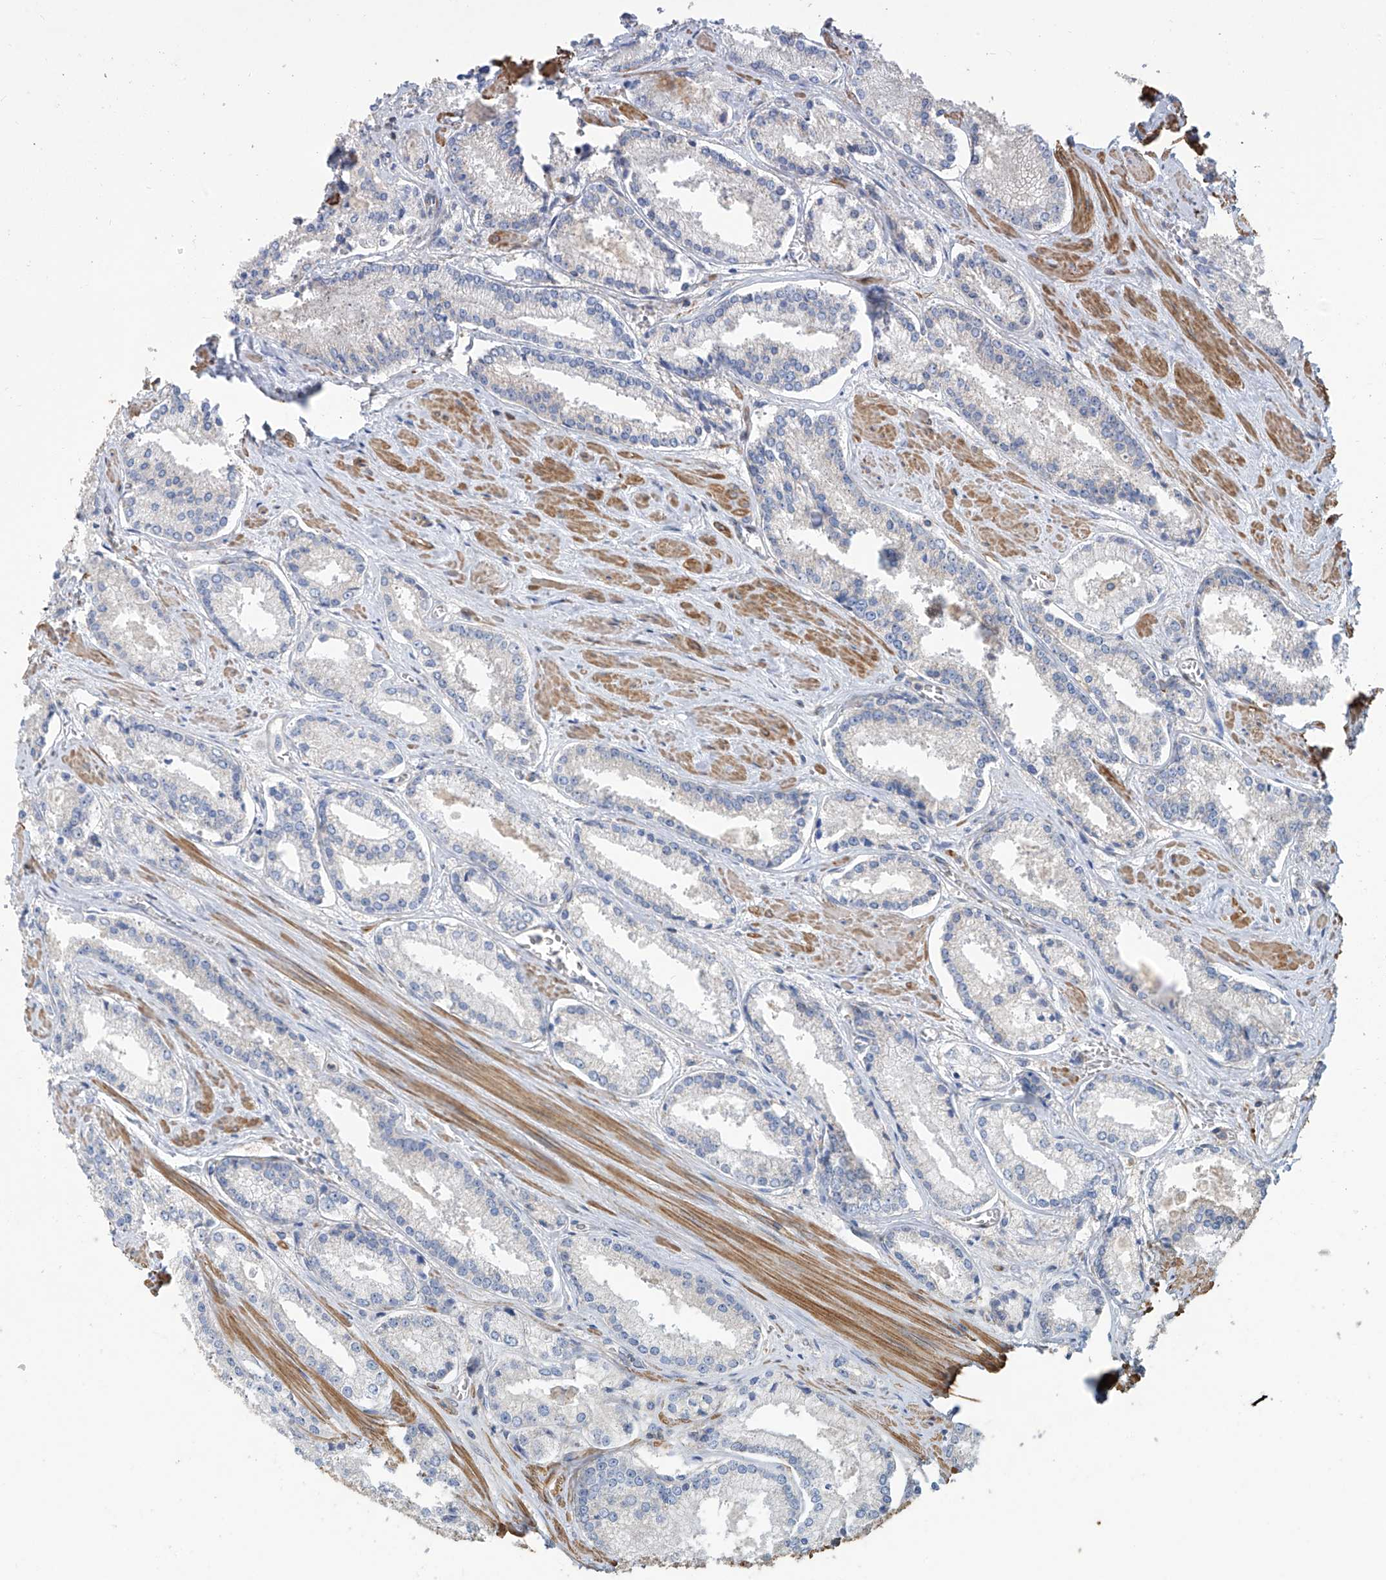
{"staining": {"intensity": "negative", "quantity": "none", "location": "none"}, "tissue": "prostate cancer", "cell_type": "Tumor cells", "image_type": "cancer", "snomed": [{"axis": "morphology", "description": "Adenocarcinoma, Low grade"}, {"axis": "topography", "description": "Prostate"}], "caption": "Prostate cancer was stained to show a protein in brown. There is no significant positivity in tumor cells. (DAB (3,3'-diaminobenzidine) IHC visualized using brightfield microscopy, high magnification).", "gene": "SLC43A3", "patient": {"sex": "male", "age": 54}}